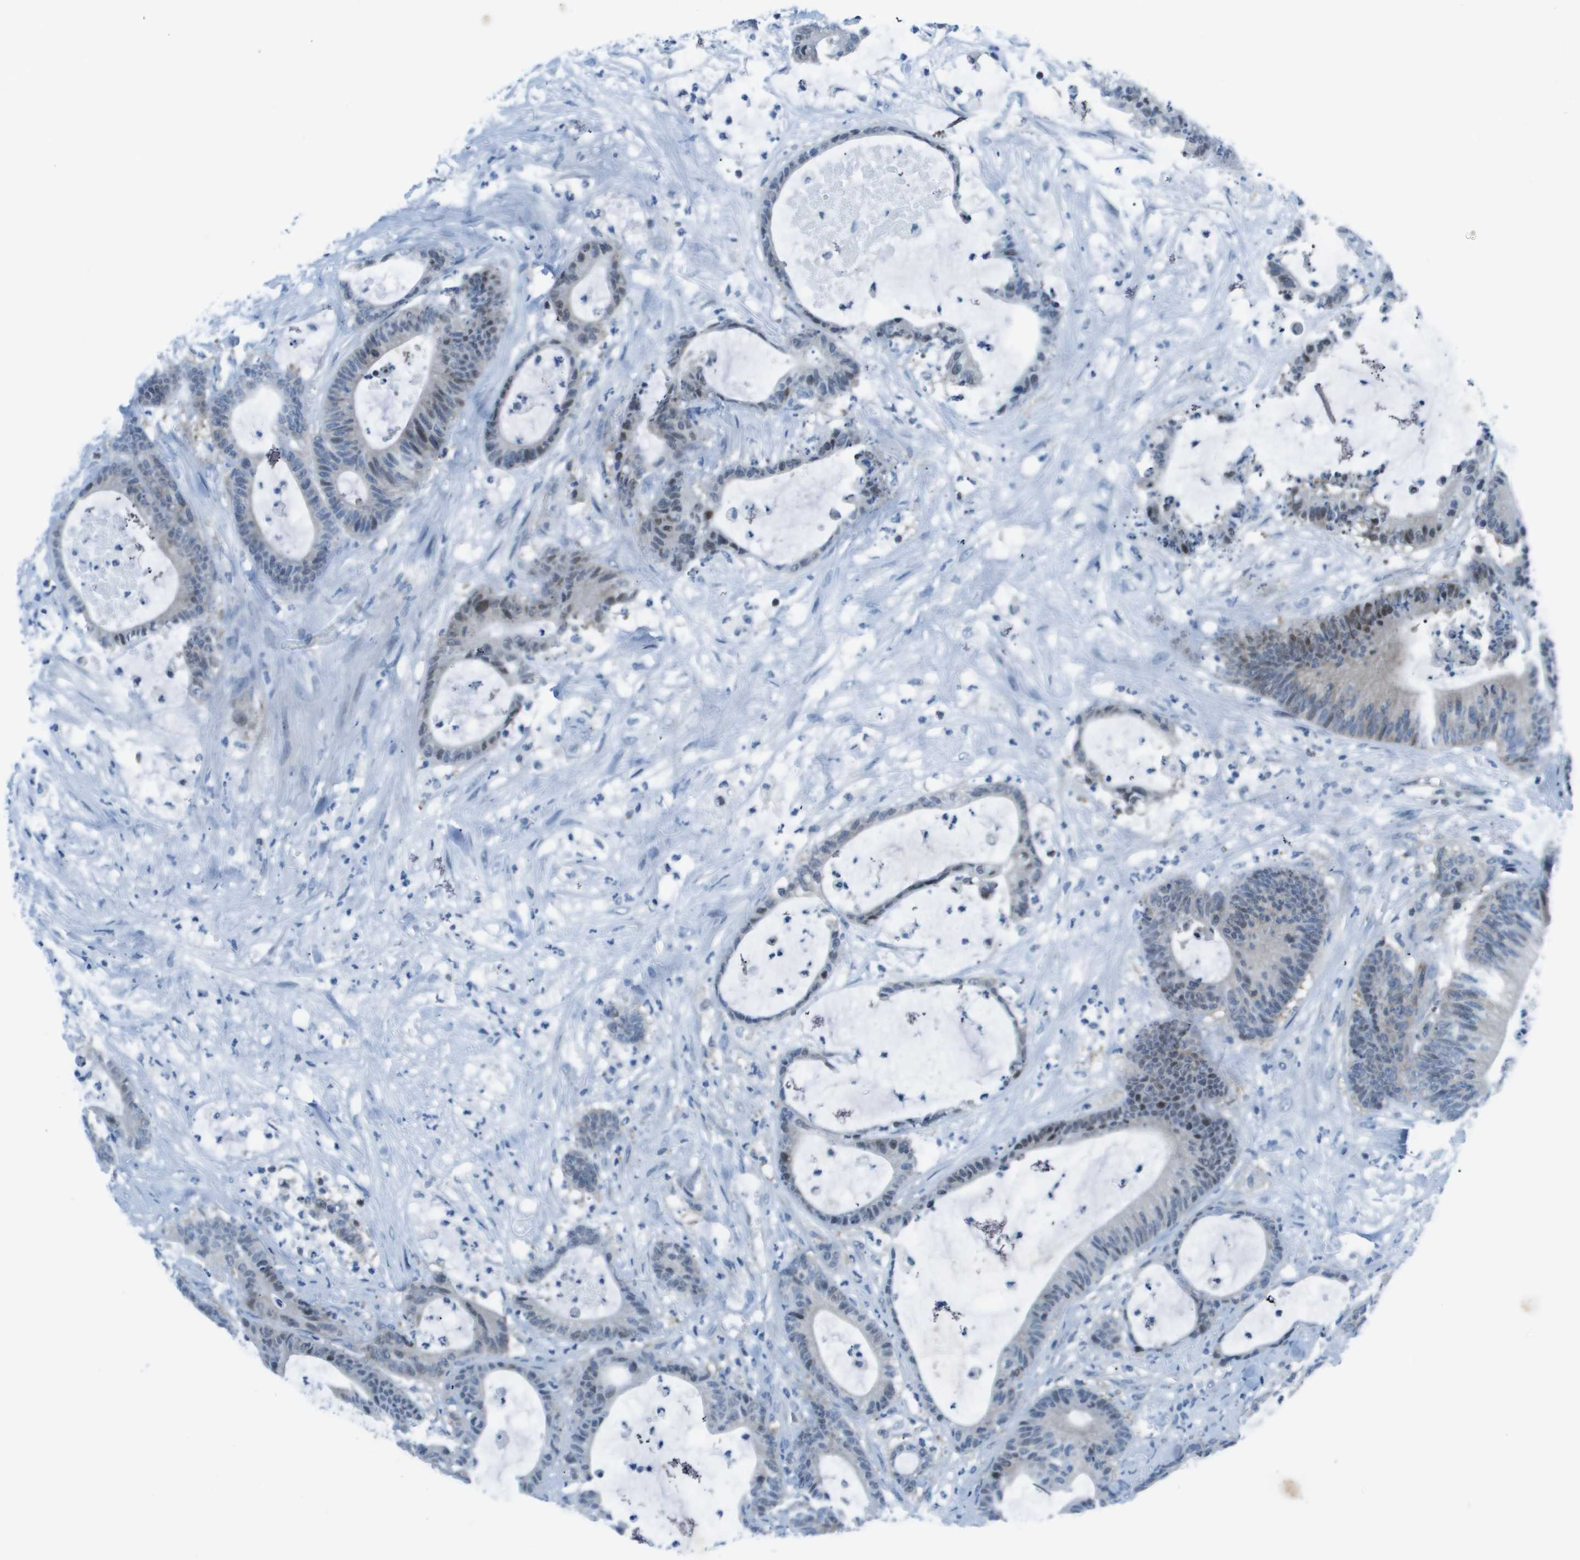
{"staining": {"intensity": "weak", "quantity": "<25%", "location": "cytoplasmic/membranous,nuclear"}, "tissue": "colorectal cancer", "cell_type": "Tumor cells", "image_type": "cancer", "snomed": [{"axis": "morphology", "description": "Adenocarcinoma, NOS"}, {"axis": "topography", "description": "Colon"}], "caption": "Human colorectal cancer stained for a protein using immunohistochemistry displays no positivity in tumor cells.", "gene": "STIP1", "patient": {"sex": "female", "age": 84}}